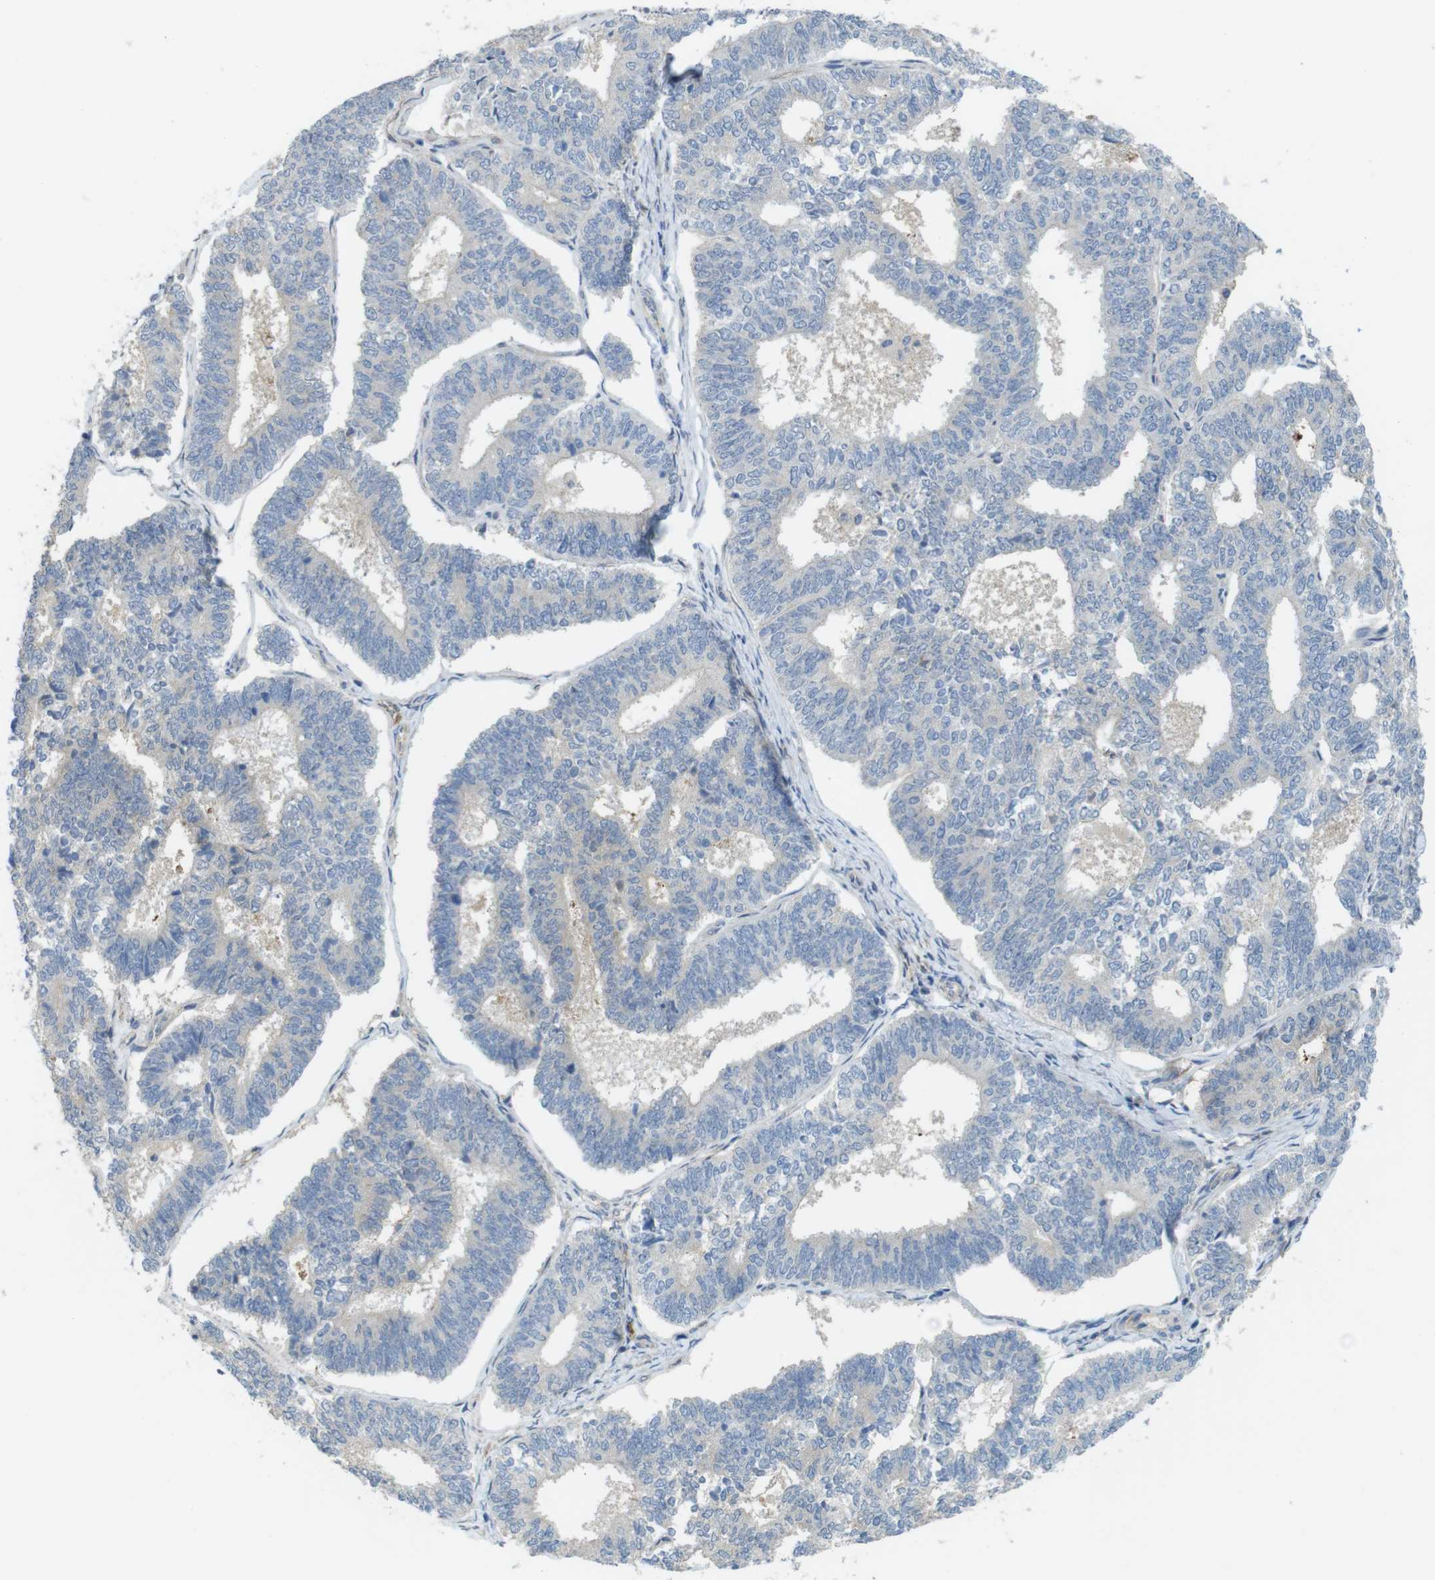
{"staining": {"intensity": "negative", "quantity": "none", "location": "none"}, "tissue": "endometrial cancer", "cell_type": "Tumor cells", "image_type": "cancer", "snomed": [{"axis": "morphology", "description": "Adenocarcinoma, NOS"}, {"axis": "topography", "description": "Endometrium"}], "caption": "DAB immunohistochemical staining of adenocarcinoma (endometrial) displays no significant expression in tumor cells. (Stains: DAB (3,3'-diaminobenzidine) immunohistochemistry (IHC) with hematoxylin counter stain, Microscopy: brightfield microscopy at high magnification).", "gene": "ABHD15", "patient": {"sex": "female", "age": 70}}